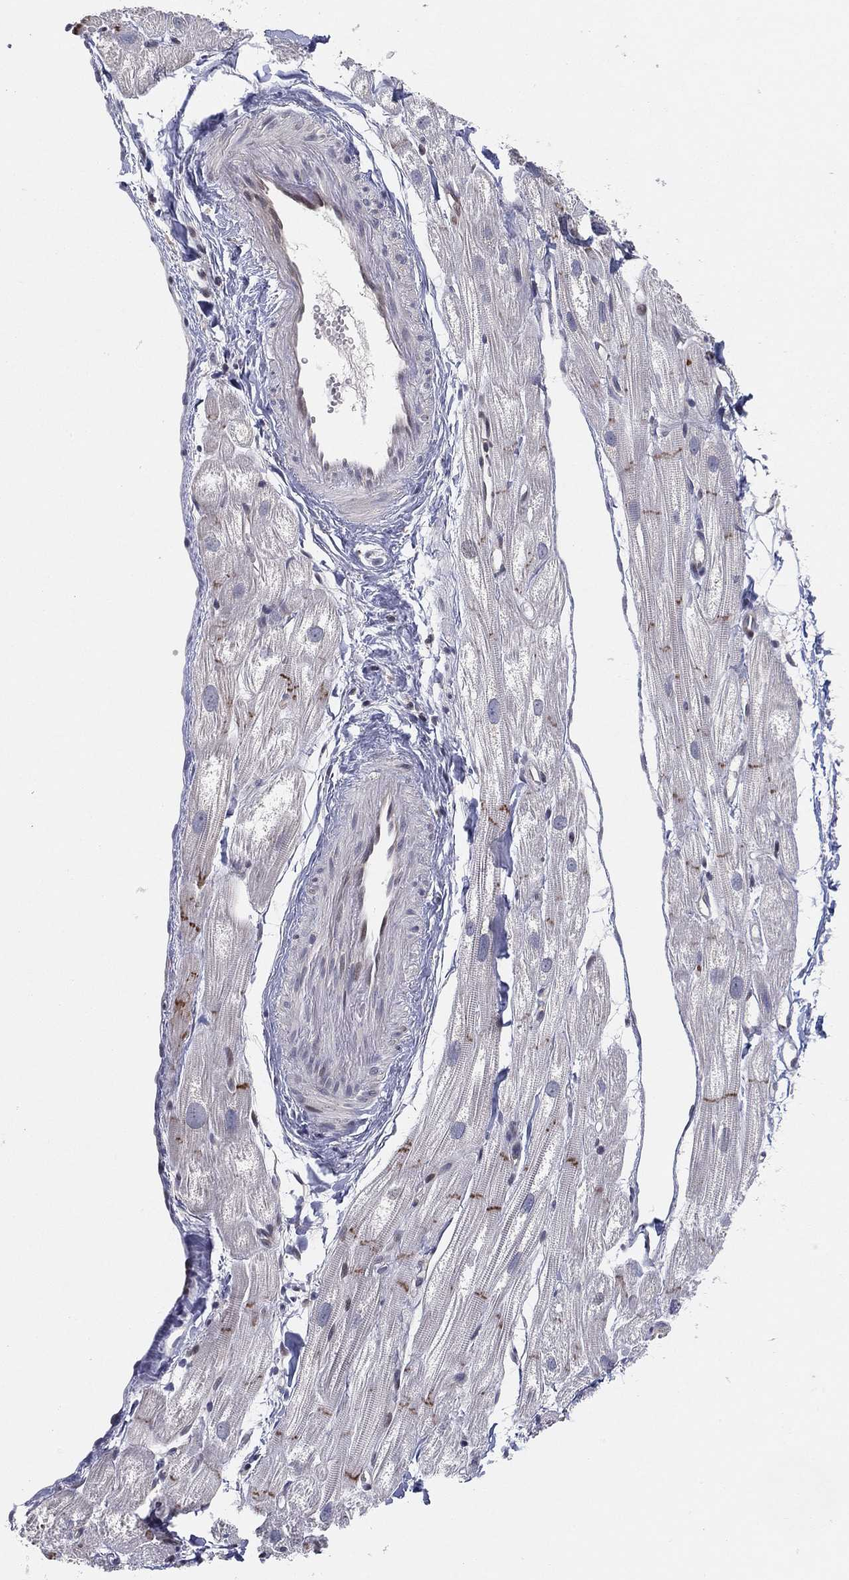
{"staining": {"intensity": "negative", "quantity": "none", "location": "none"}, "tissue": "heart muscle", "cell_type": "Cardiomyocytes", "image_type": "normal", "snomed": [{"axis": "morphology", "description": "Normal tissue, NOS"}, {"axis": "topography", "description": "Heart"}], "caption": "IHC photomicrograph of benign heart muscle stained for a protein (brown), which shows no positivity in cardiomyocytes. (Immunohistochemistry, brightfield microscopy, high magnification).", "gene": "TMTC4", "patient": {"sex": "male", "age": 58}}